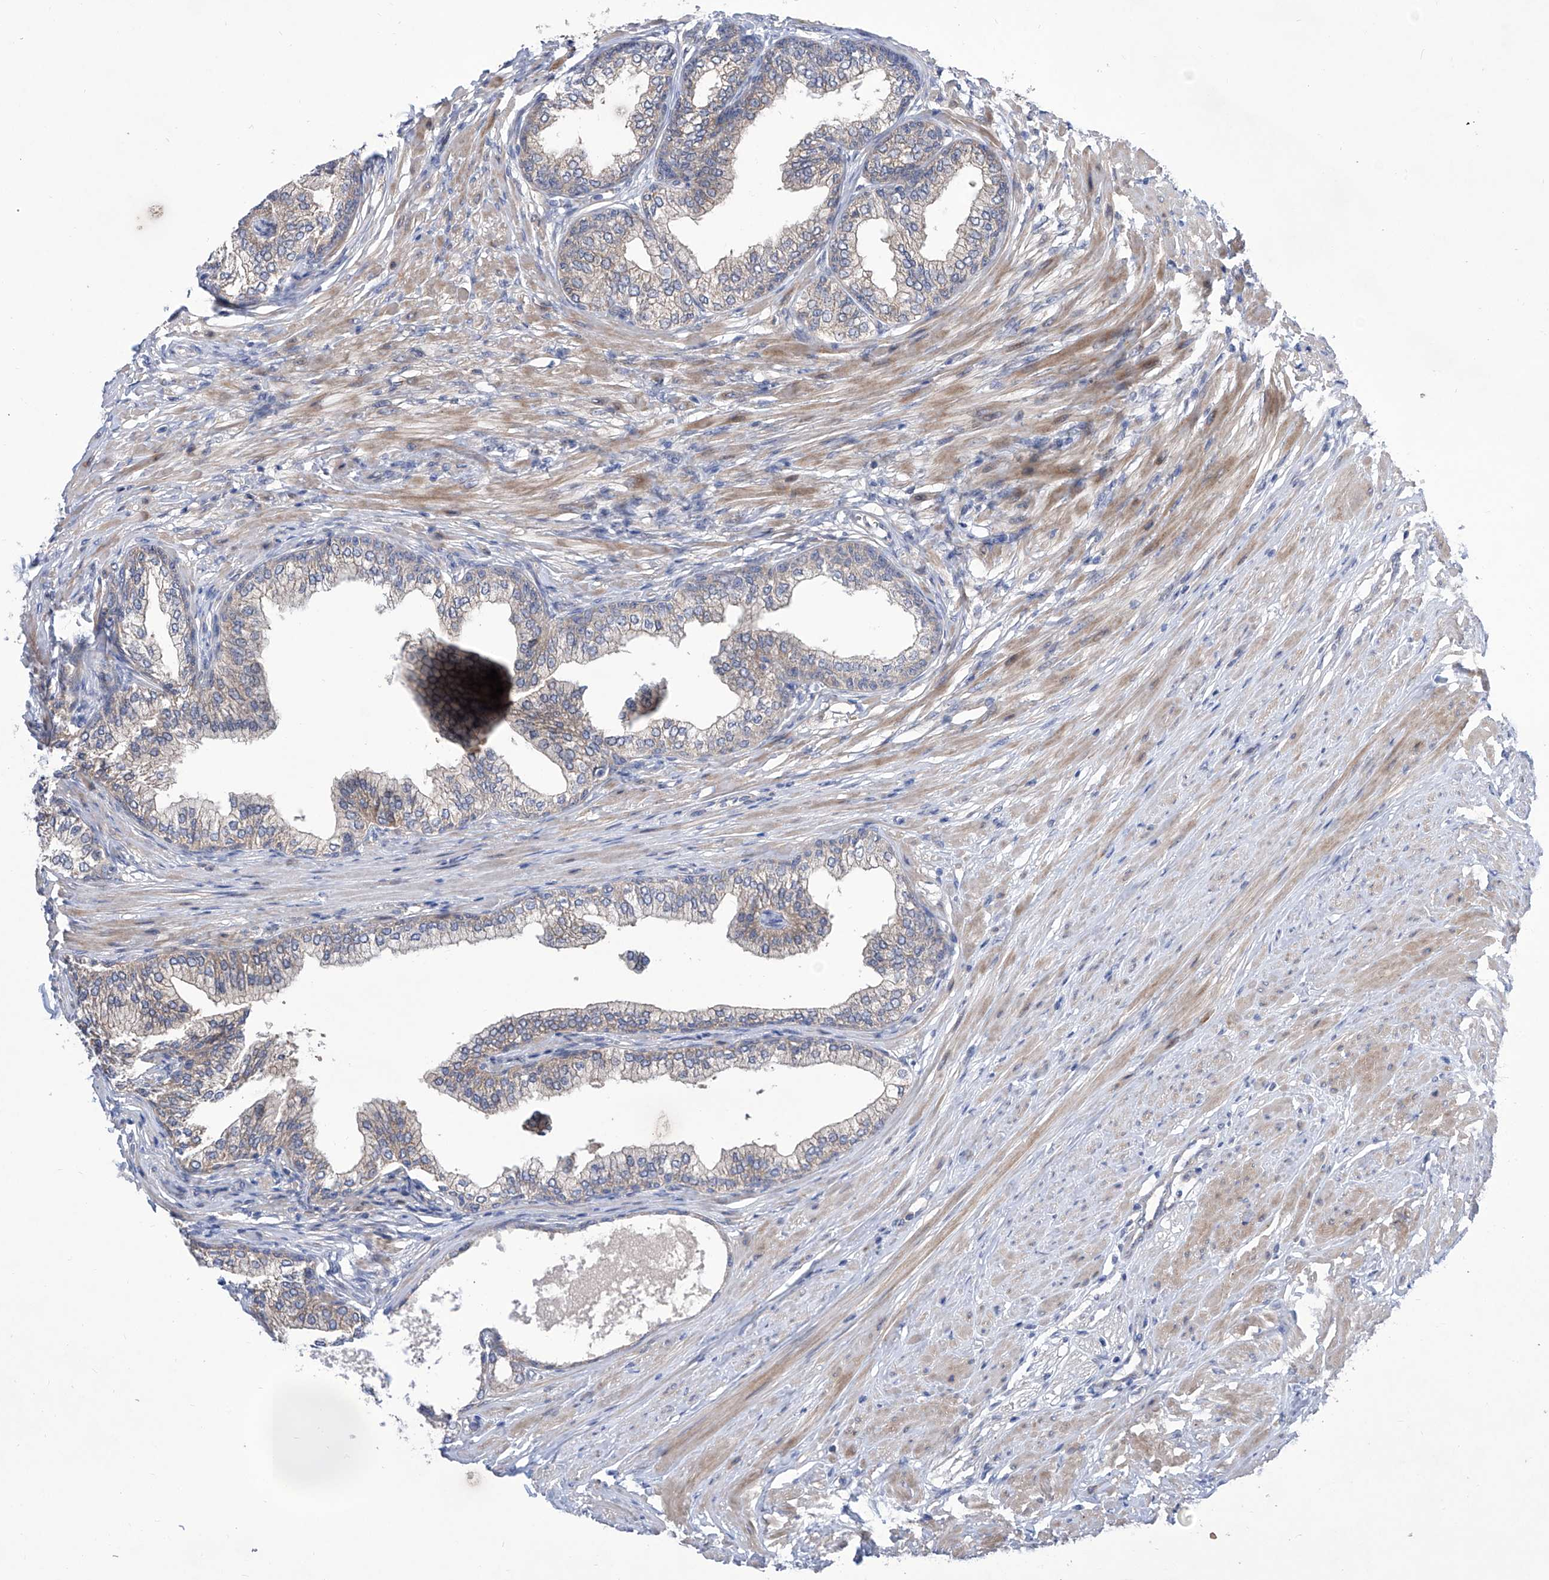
{"staining": {"intensity": "weak", "quantity": "25%-75%", "location": "cytoplasmic/membranous"}, "tissue": "prostate", "cell_type": "Glandular cells", "image_type": "normal", "snomed": [{"axis": "morphology", "description": "Normal tissue, NOS"}, {"axis": "morphology", "description": "Urothelial carcinoma, Low grade"}, {"axis": "topography", "description": "Urinary bladder"}, {"axis": "topography", "description": "Prostate"}], "caption": "The image displays immunohistochemical staining of benign prostate. There is weak cytoplasmic/membranous positivity is seen in approximately 25%-75% of glandular cells.", "gene": "SRBD1", "patient": {"sex": "male", "age": 60}}